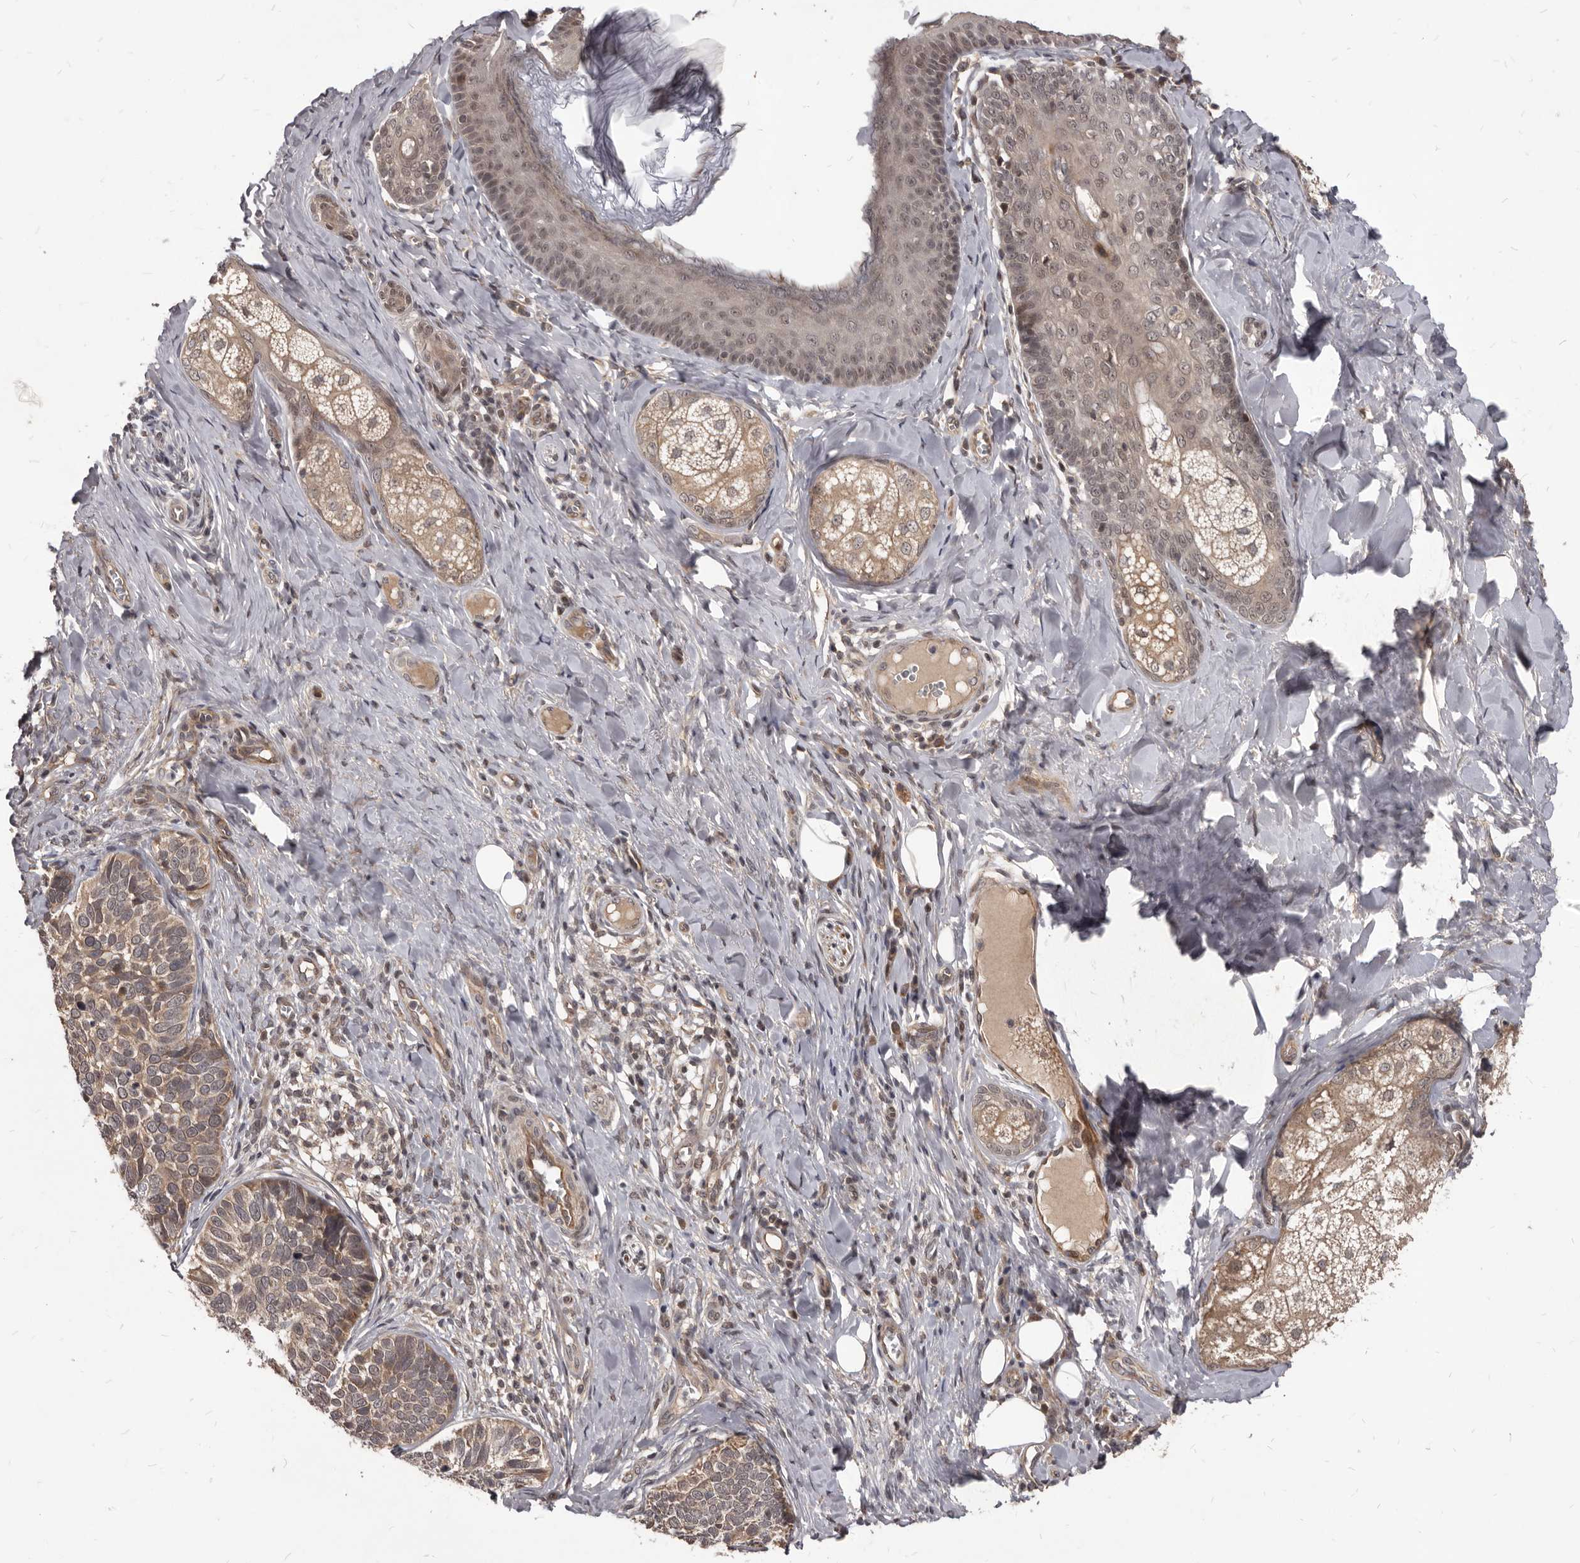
{"staining": {"intensity": "weak", "quantity": ">75%", "location": "cytoplasmic/membranous"}, "tissue": "skin cancer", "cell_type": "Tumor cells", "image_type": "cancer", "snomed": [{"axis": "morphology", "description": "Basal cell carcinoma"}, {"axis": "topography", "description": "Skin"}], "caption": "Tumor cells show low levels of weak cytoplasmic/membranous expression in approximately >75% of cells in human basal cell carcinoma (skin). (brown staining indicates protein expression, while blue staining denotes nuclei).", "gene": "GABPB2", "patient": {"sex": "male", "age": 62}}